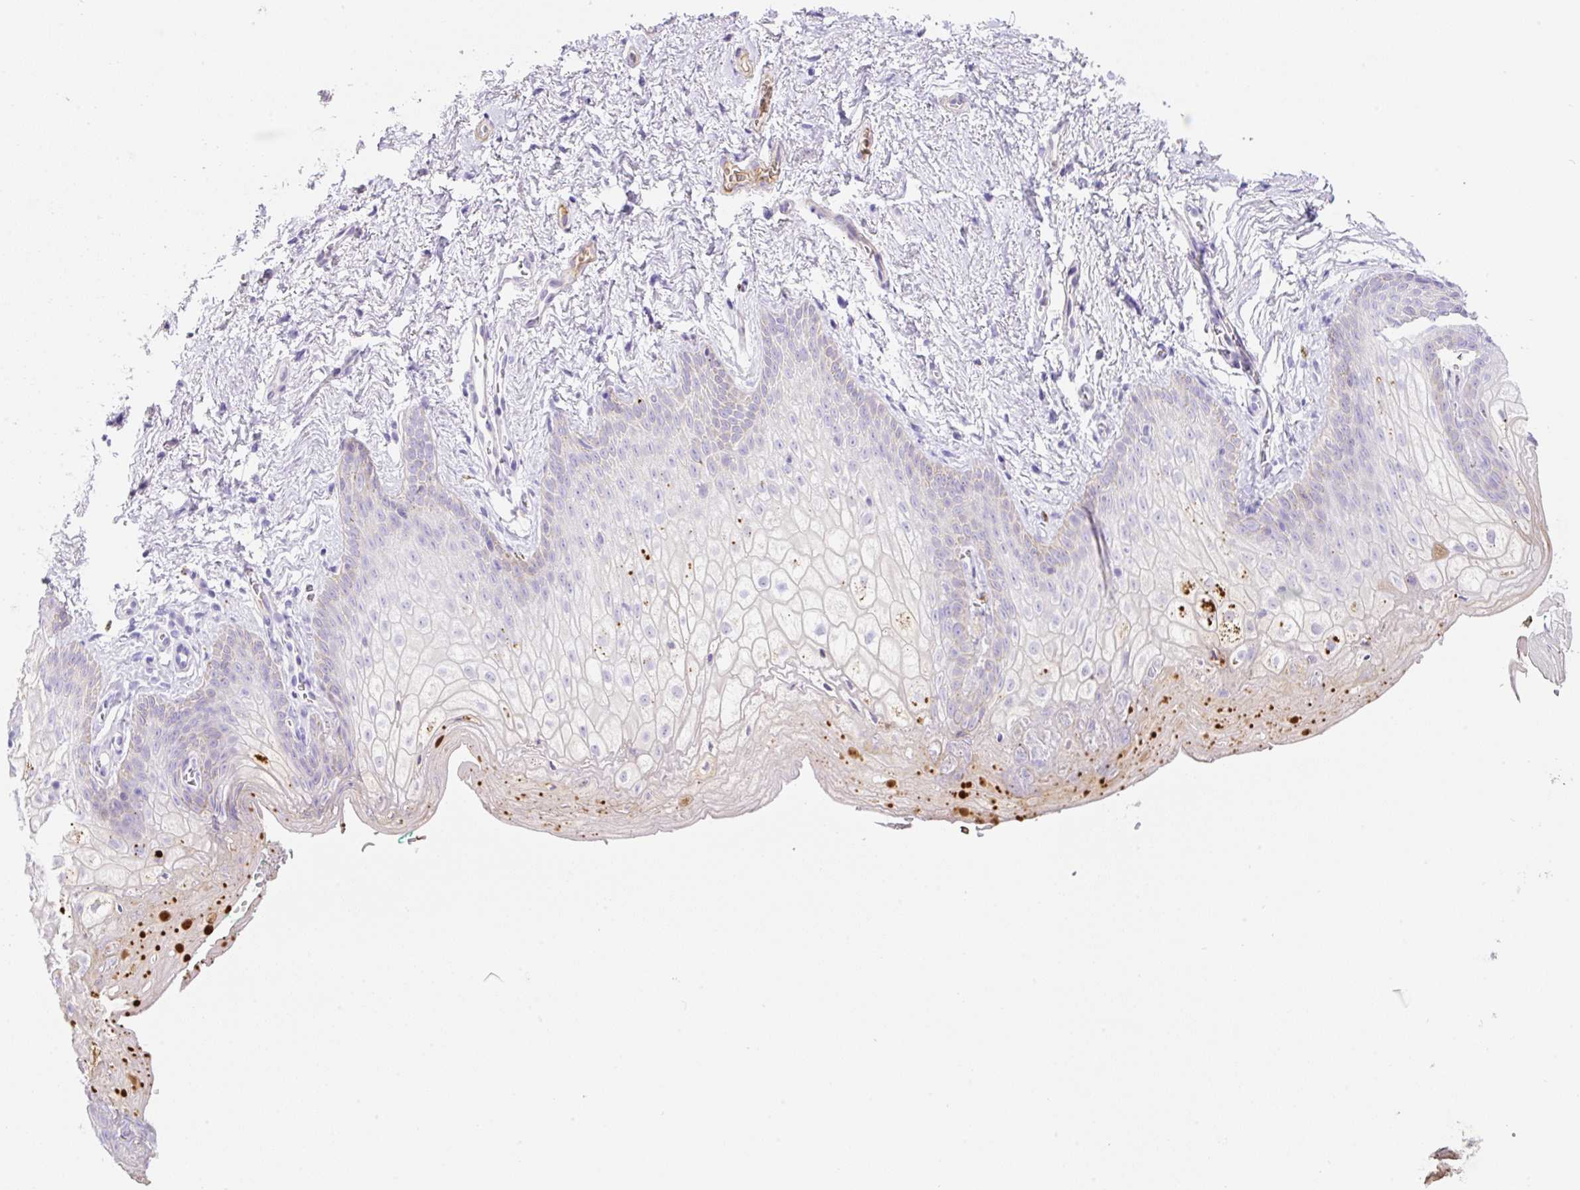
{"staining": {"intensity": "strong", "quantity": "<25%", "location": "cytoplasmic/membranous"}, "tissue": "vagina", "cell_type": "Squamous epithelial cells", "image_type": "normal", "snomed": [{"axis": "morphology", "description": "Normal tissue, NOS"}, {"axis": "topography", "description": "Vulva"}, {"axis": "topography", "description": "Vagina"}, {"axis": "topography", "description": "Peripheral nerve tissue"}], "caption": "Immunohistochemical staining of unremarkable human vagina exhibits medium levels of strong cytoplasmic/membranous staining in approximately <25% of squamous epithelial cells. The protein is stained brown, and the nuclei are stained in blue (DAB IHC with brightfield microscopy, high magnification).", "gene": "TDRD15", "patient": {"sex": "female", "age": 66}}